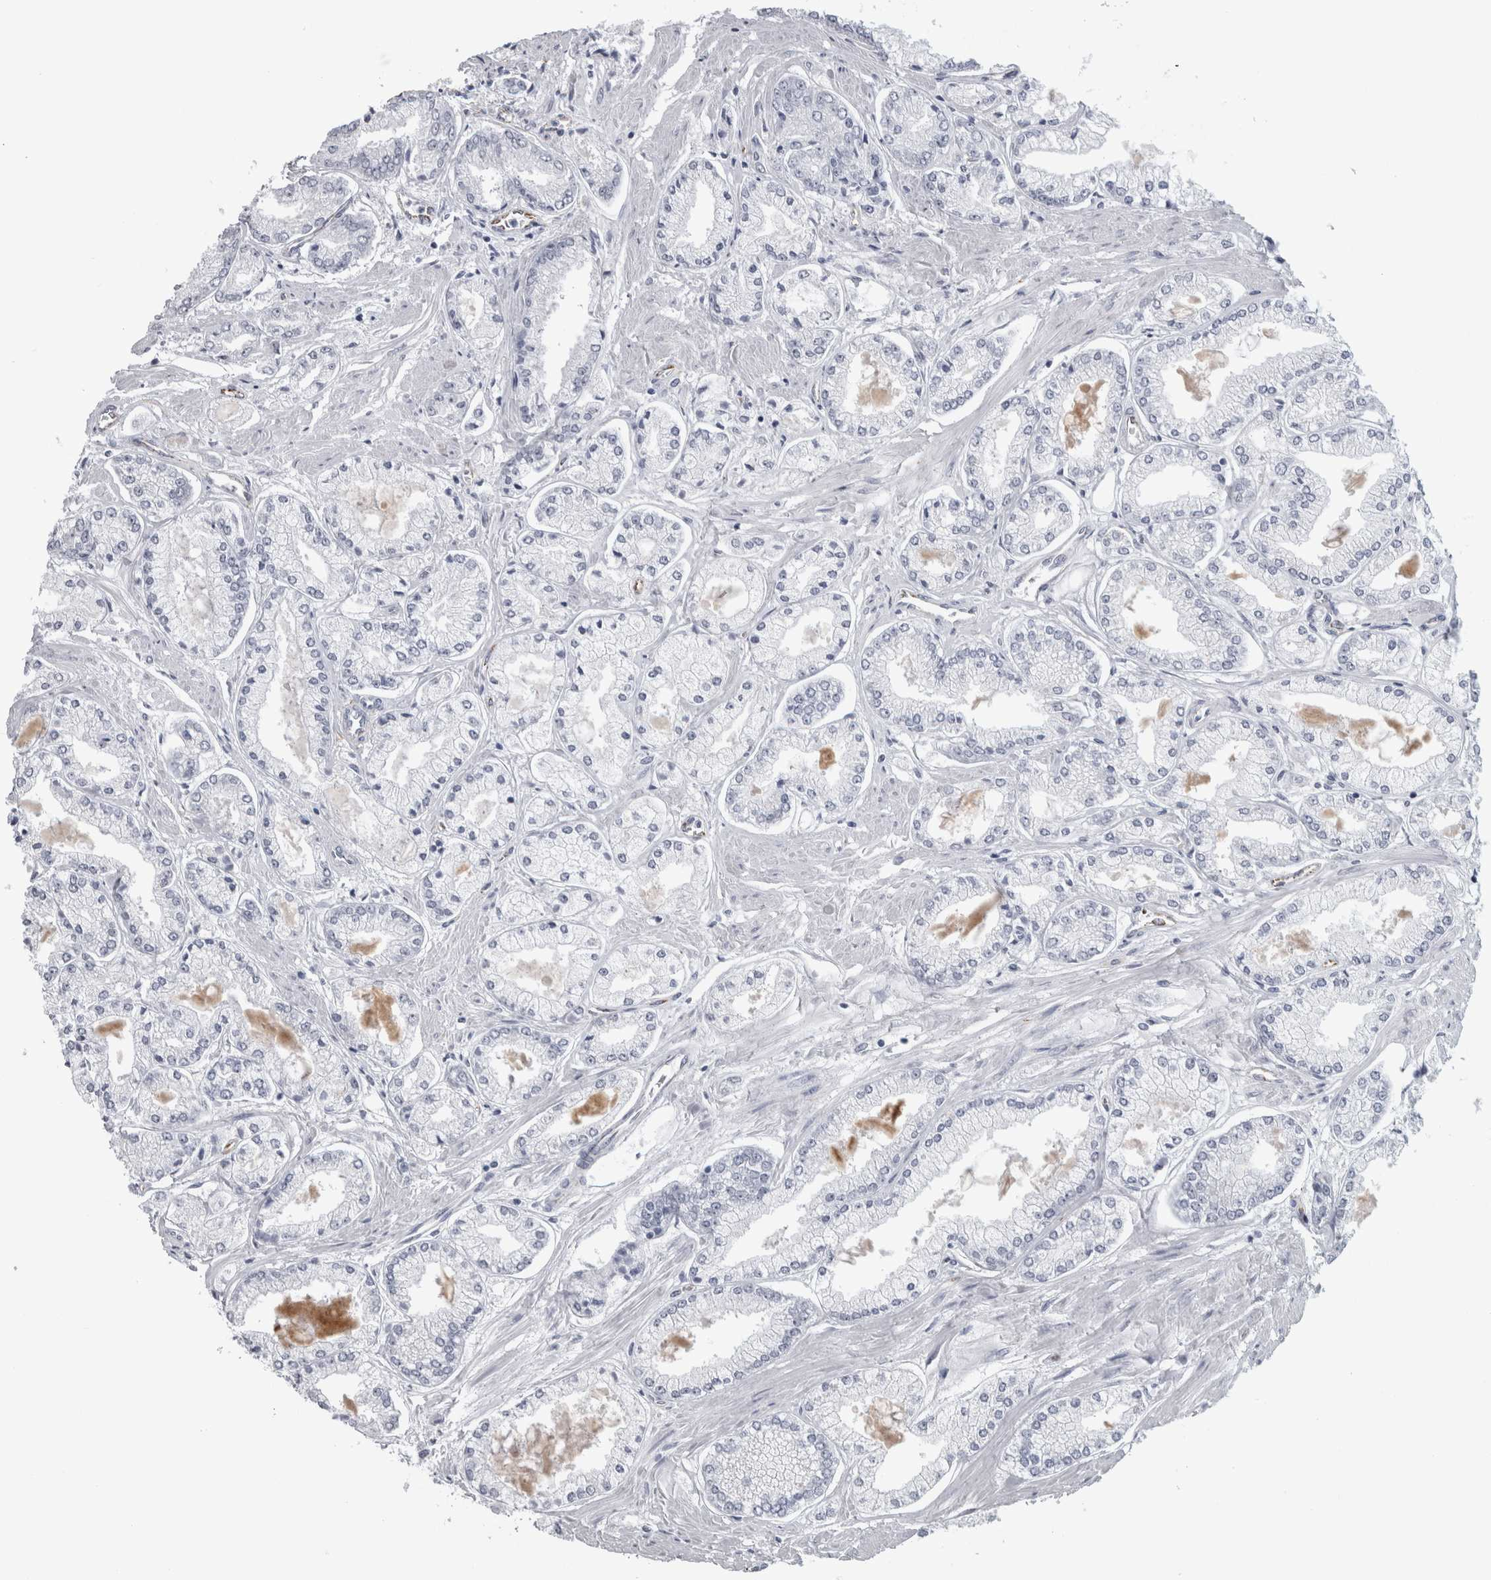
{"staining": {"intensity": "negative", "quantity": "none", "location": "none"}, "tissue": "prostate cancer", "cell_type": "Tumor cells", "image_type": "cancer", "snomed": [{"axis": "morphology", "description": "Adenocarcinoma, Low grade"}, {"axis": "topography", "description": "Prostate"}], "caption": "A high-resolution photomicrograph shows immunohistochemistry (IHC) staining of prostate cancer, which shows no significant expression in tumor cells.", "gene": "ACOT7", "patient": {"sex": "male", "age": 52}}